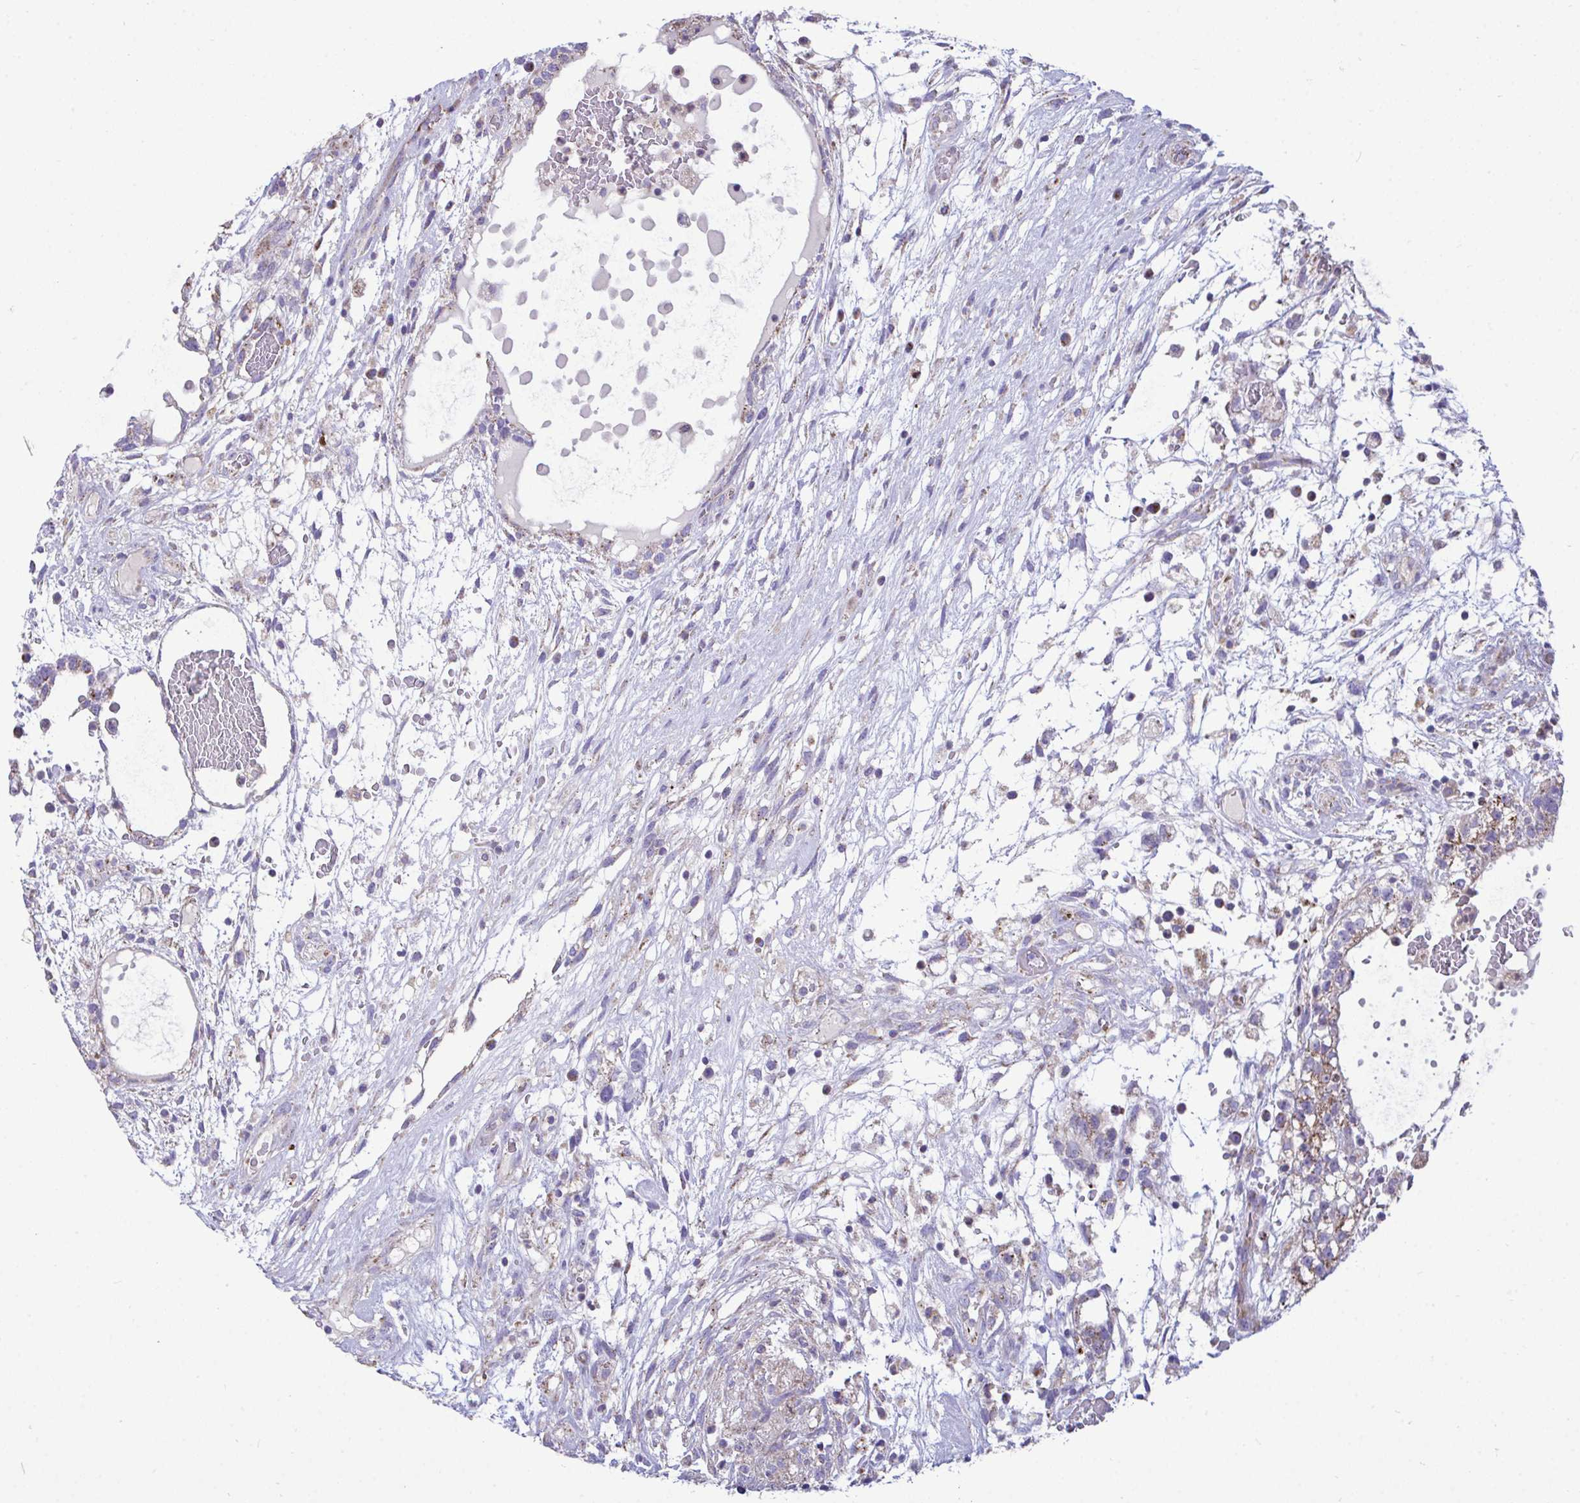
{"staining": {"intensity": "weak", "quantity": "<25%", "location": "cytoplasmic/membranous"}, "tissue": "testis cancer", "cell_type": "Tumor cells", "image_type": "cancer", "snomed": [{"axis": "morphology", "description": "Carcinoma, Embryonal, NOS"}, {"axis": "topography", "description": "Testis"}], "caption": "This histopathology image is of testis cancer stained with immunohistochemistry to label a protein in brown with the nuclei are counter-stained blue. There is no positivity in tumor cells.", "gene": "MRPS16", "patient": {"sex": "male", "age": 32}}